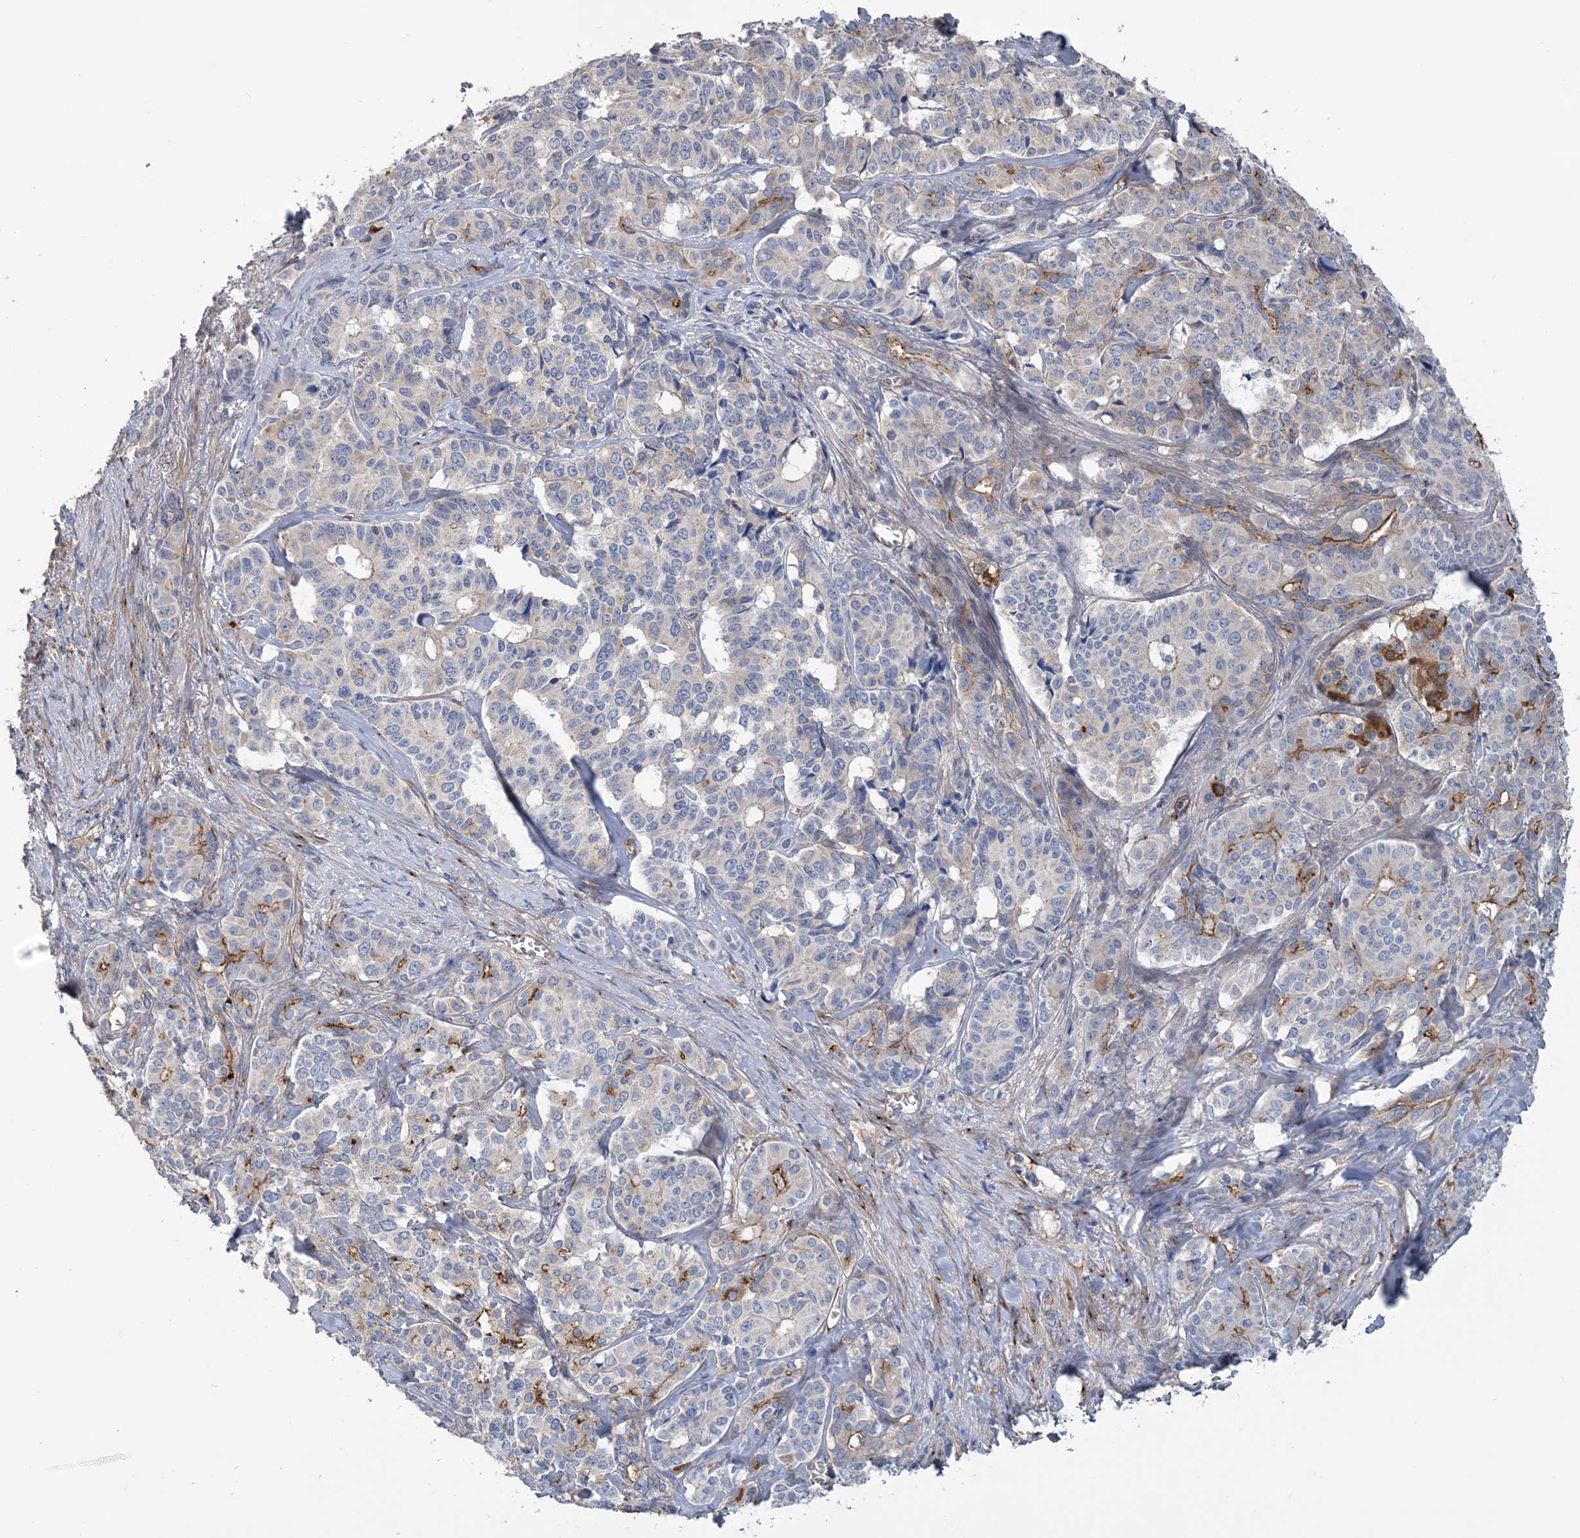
{"staining": {"intensity": "strong", "quantity": "<25%", "location": "cytoplasmic/membranous"}, "tissue": "pancreatic cancer", "cell_type": "Tumor cells", "image_type": "cancer", "snomed": [{"axis": "morphology", "description": "Adenocarcinoma, NOS"}, {"axis": "topography", "description": "Pancreas"}], "caption": "Immunohistochemistry staining of pancreatic cancer (adenocarcinoma), which exhibits medium levels of strong cytoplasmic/membranous expression in about <25% of tumor cells indicating strong cytoplasmic/membranous protein staining. The staining was performed using DAB (3,3'-diaminobenzidine) (brown) for protein detection and nuclei were counterstained in hematoxylin (blue).", "gene": "RAB11FIP5", "patient": {"sex": "female", "age": 74}}